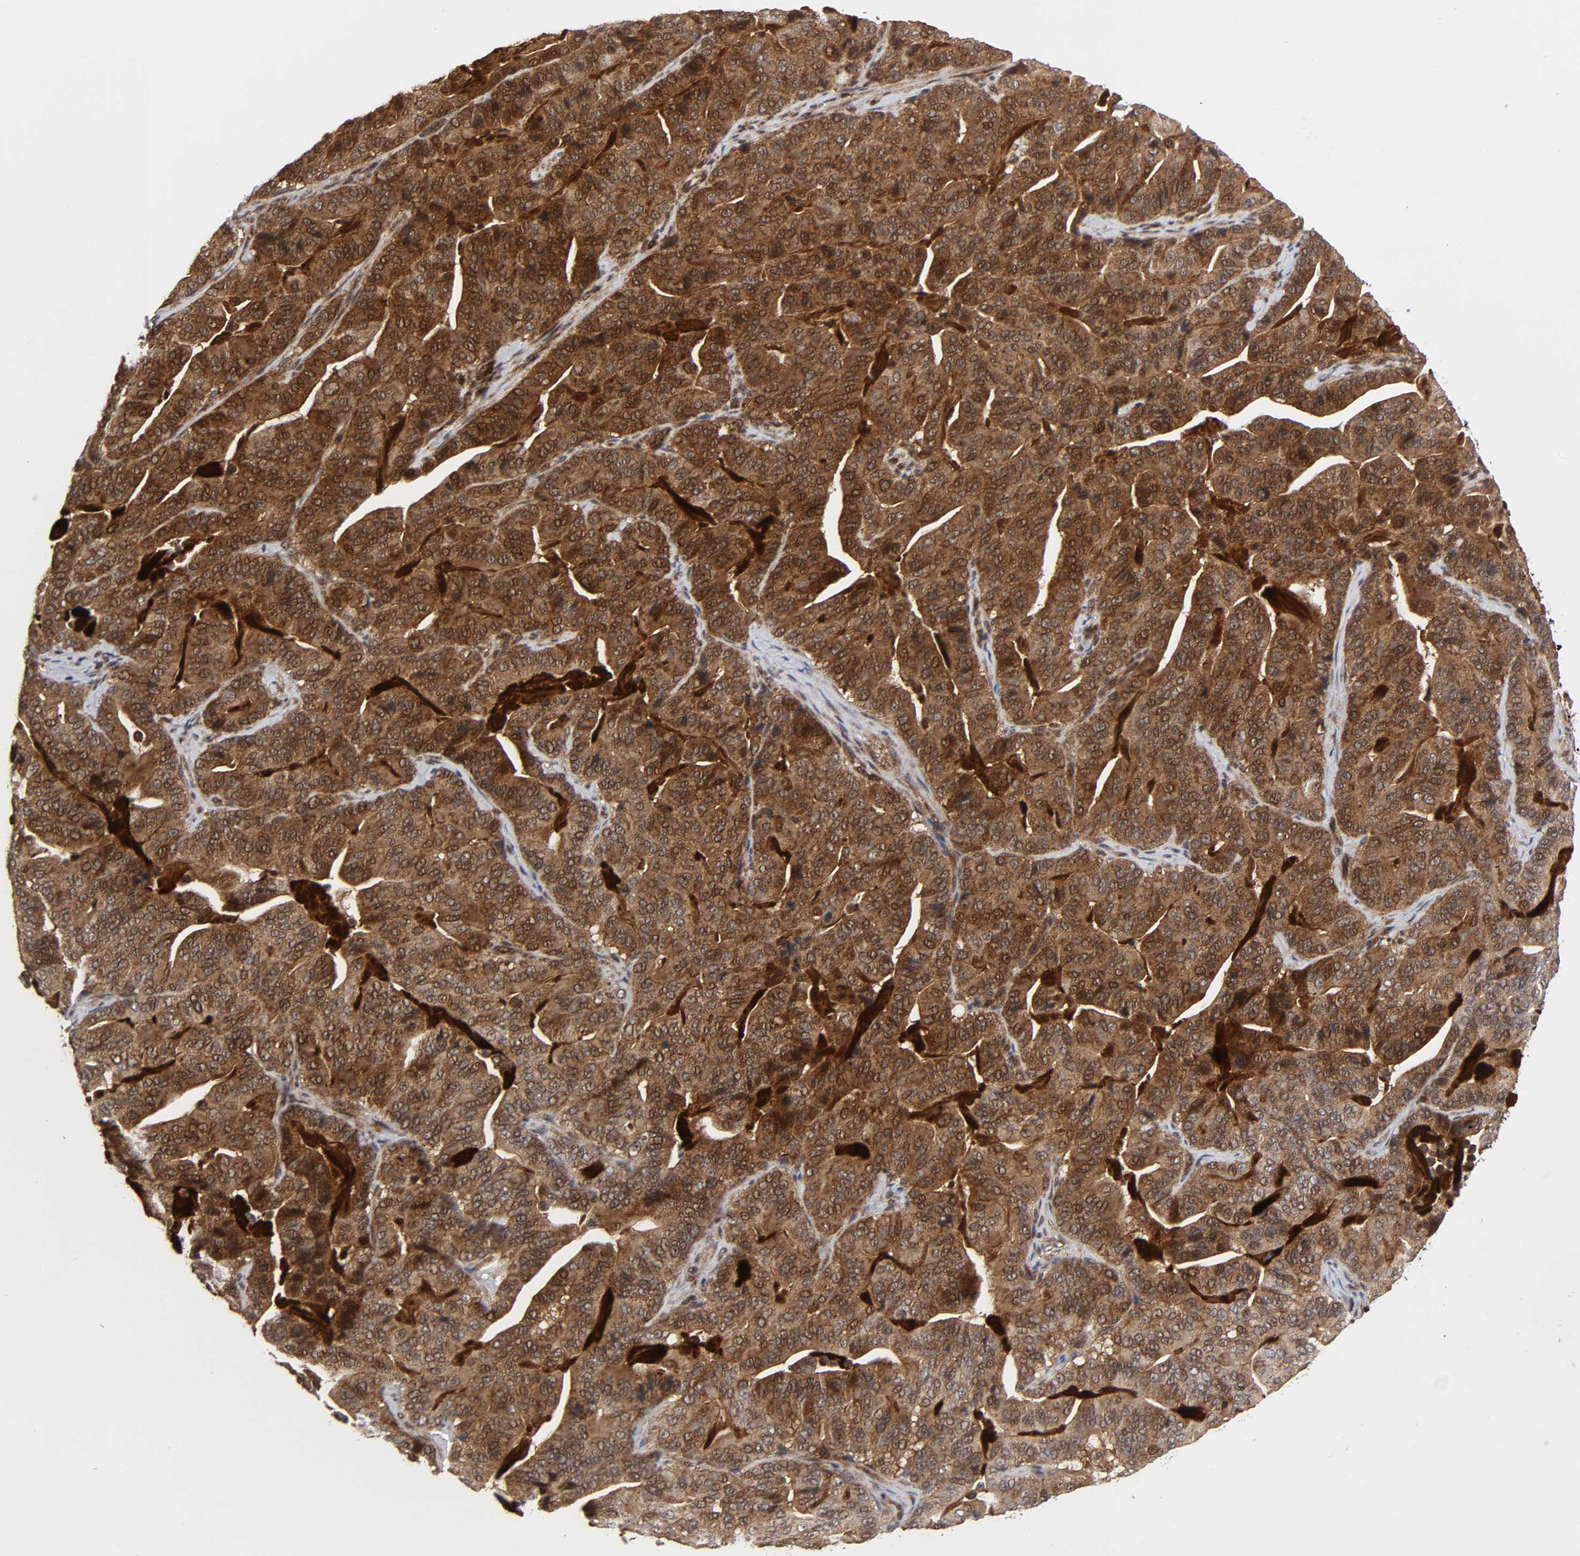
{"staining": {"intensity": "moderate", "quantity": ">75%", "location": "cytoplasmic/membranous,nuclear"}, "tissue": "pancreatic cancer", "cell_type": "Tumor cells", "image_type": "cancer", "snomed": [{"axis": "morphology", "description": "Adenocarcinoma, NOS"}, {"axis": "topography", "description": "Pancreas"}], "caption": "About >75% of tumor cells in adenocarcinoma (pancreatic) show moderate cytoplasmic/membranous and nuclear protein positivity as visualized by brown immunohistochemical staining.", "gene": "CASP9", "patient": {"sex": "male", "age": 63}}